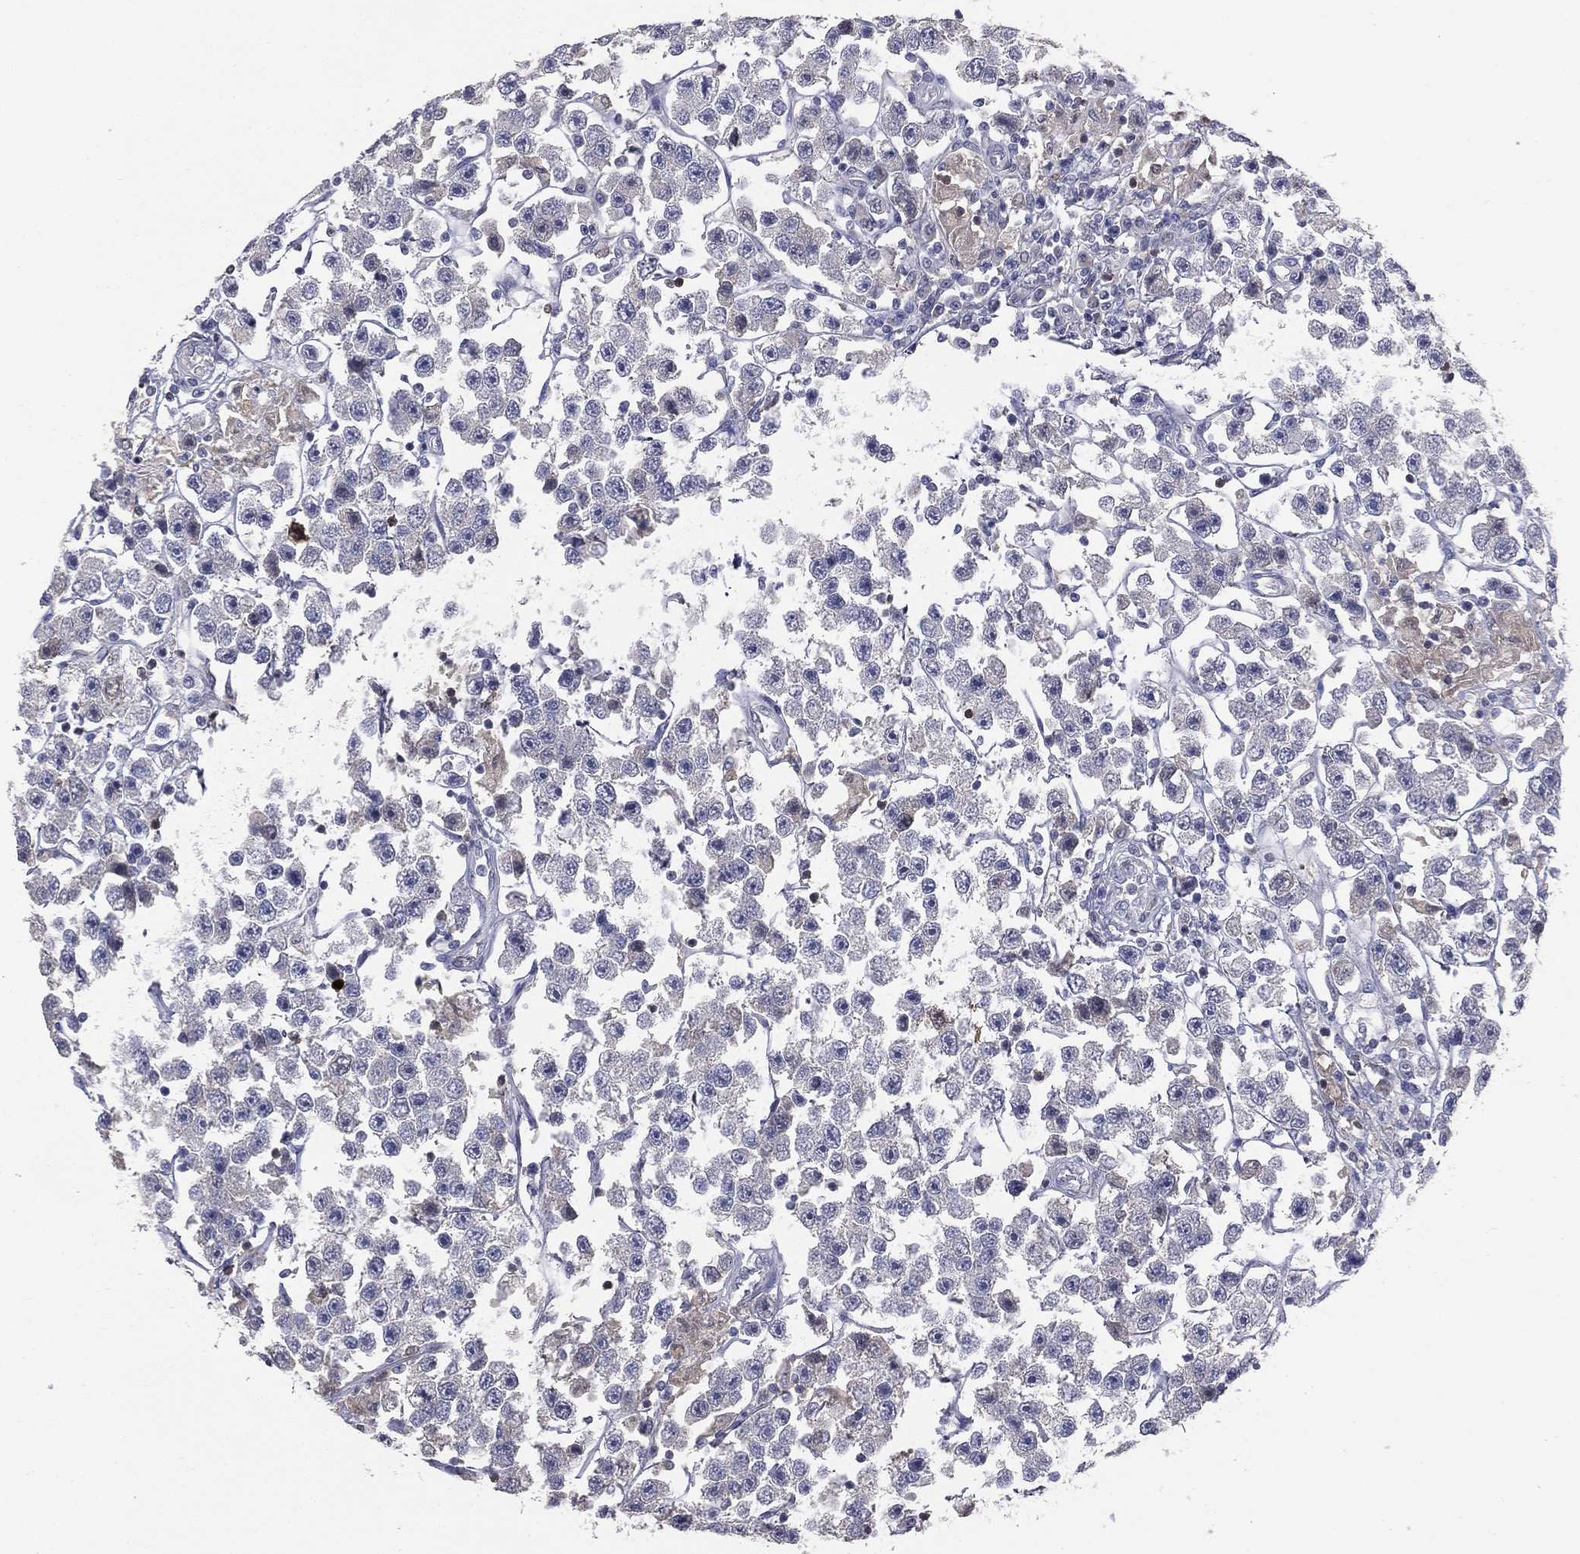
{"staining": {"intensity": "negative", "quantity": "none", "location": "none"}, "tissue": "testis cancer", "cell_type": "Tumor cells", "image_type": "cancer", "snomed": [{"axis": "morphology", "description": "Seminoma, NOS"}, {"axis": "topography", "description": "Testis"}], "caption": "This image is of testis cancer stained with IHC to label a protein in brown with the nuclei are counter-stained blue. There is no positivity in tumor cells.", "gene": "DMKN", "patient": {"sex": "male", "age": 45}}